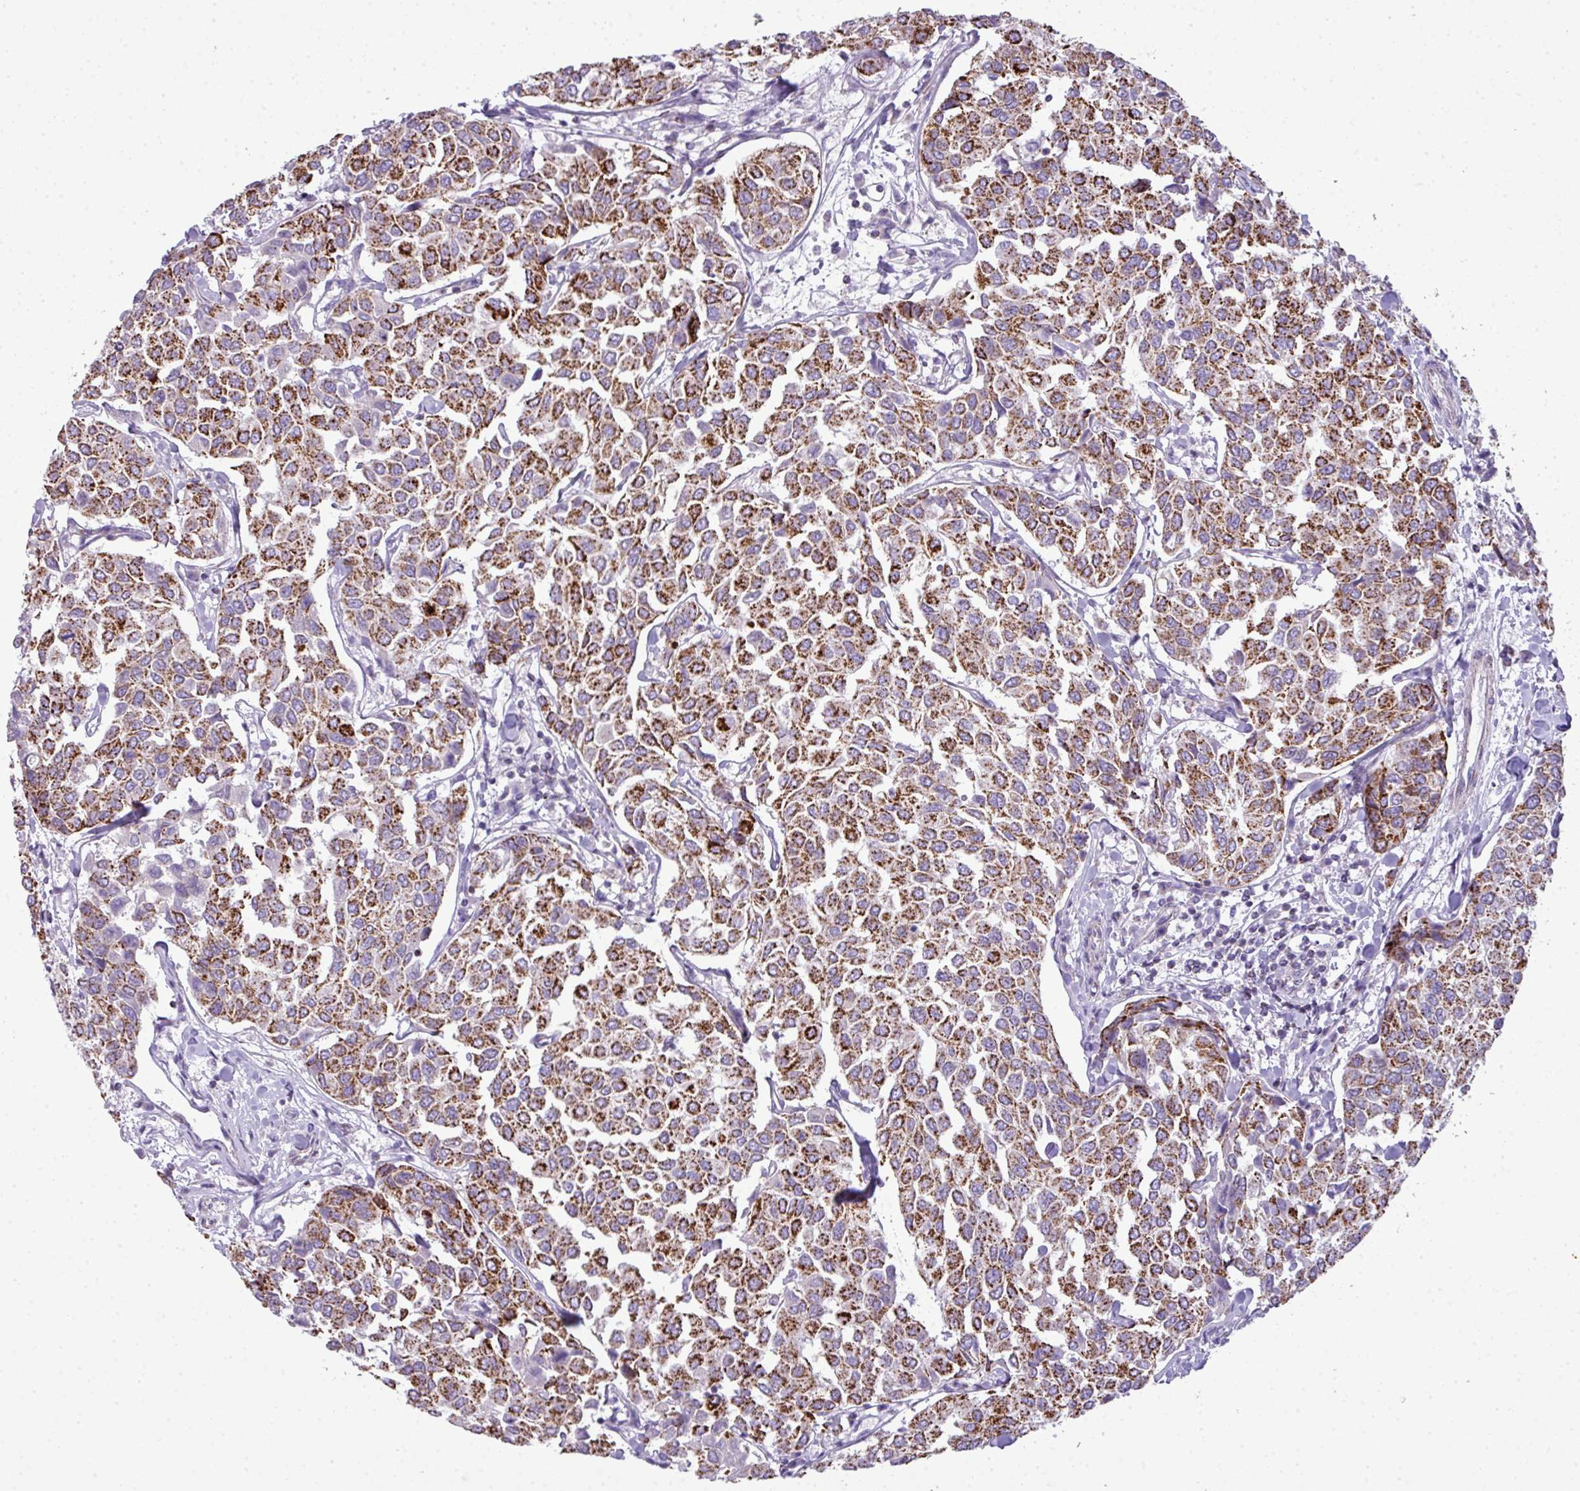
{"staining": {"intensity": "strong", "quantity": ">75%", "location": "cytoplasmic/membranous"}, "tissue": "breast cancer", "cell_type": "Tumor cells", "image_type": "cancer", "snomed": [{"axis": "morphology", "description": "Duct carcinoma"}, {"axis": "topography", "description": "Breast"}], "caption": "Protein expression analysis of human breast cancer reveals strong cytoplasmic/membranous staining in about >75% of tumor cells. (Stains: DAB in brown, nuclei in blue, Microscopy: brightfield microscopy at high magnification).", "gene": "ZNF81", "patient": {"sex": "female", "age": 55}}